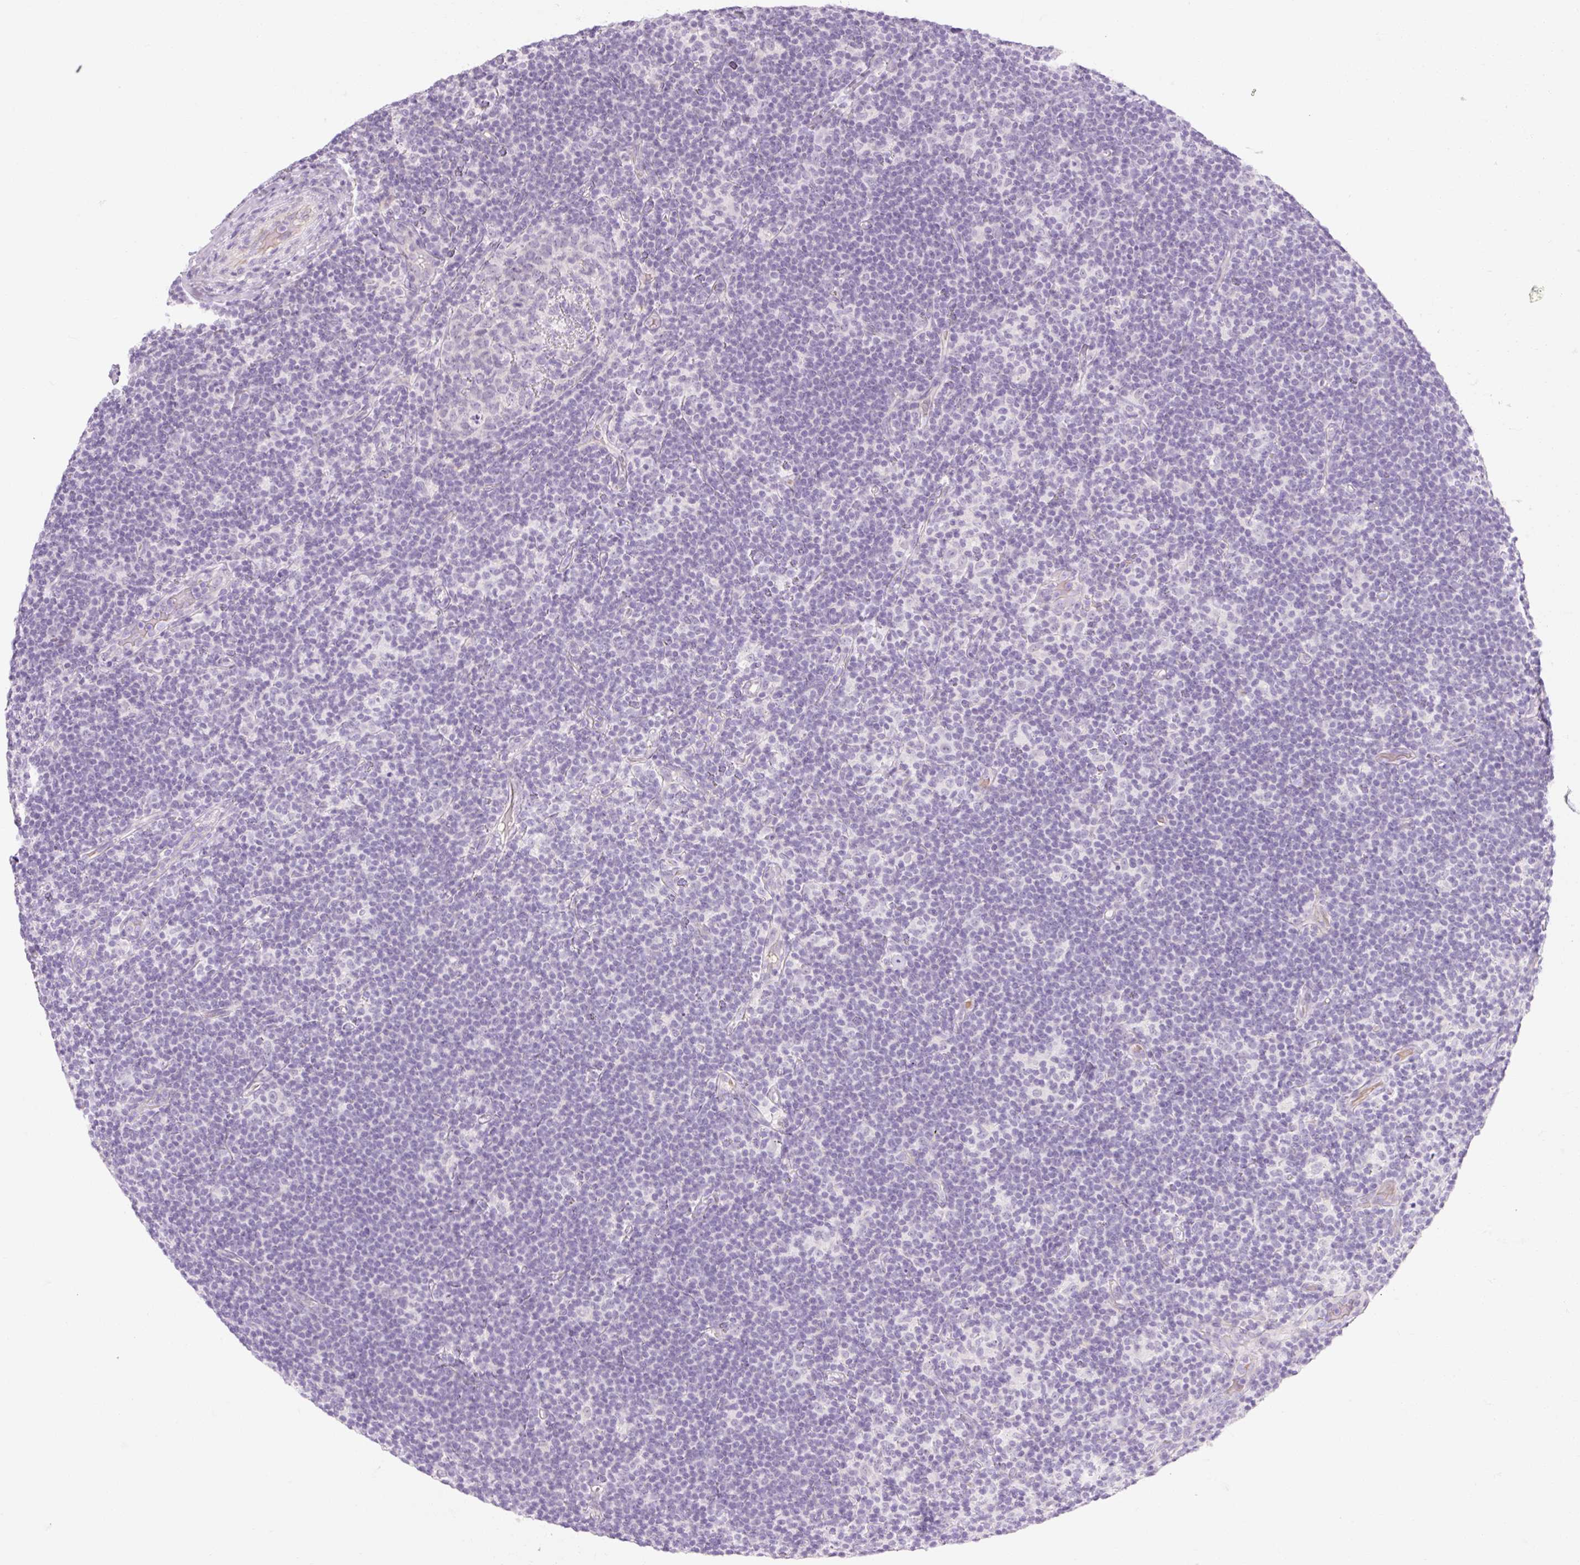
{"staining": {"intensity": "negative", "quantity": "none", "location": "none"}, "tissue": "lymphoma", "cell_type": "Tumor cells", "image_type": "cancer", "snomed": [{"axis": "morphology", "description": "Hodgkin's disease, NOS"}, {"axis": "topography", "description": "Lymph node"}], "caption": "Immunohistochemical staining of Hodgkin's disease displays no significant expression in tumor cells.", "gene": "TAF1L", "patient": {"sex": "female", "age": 57}}